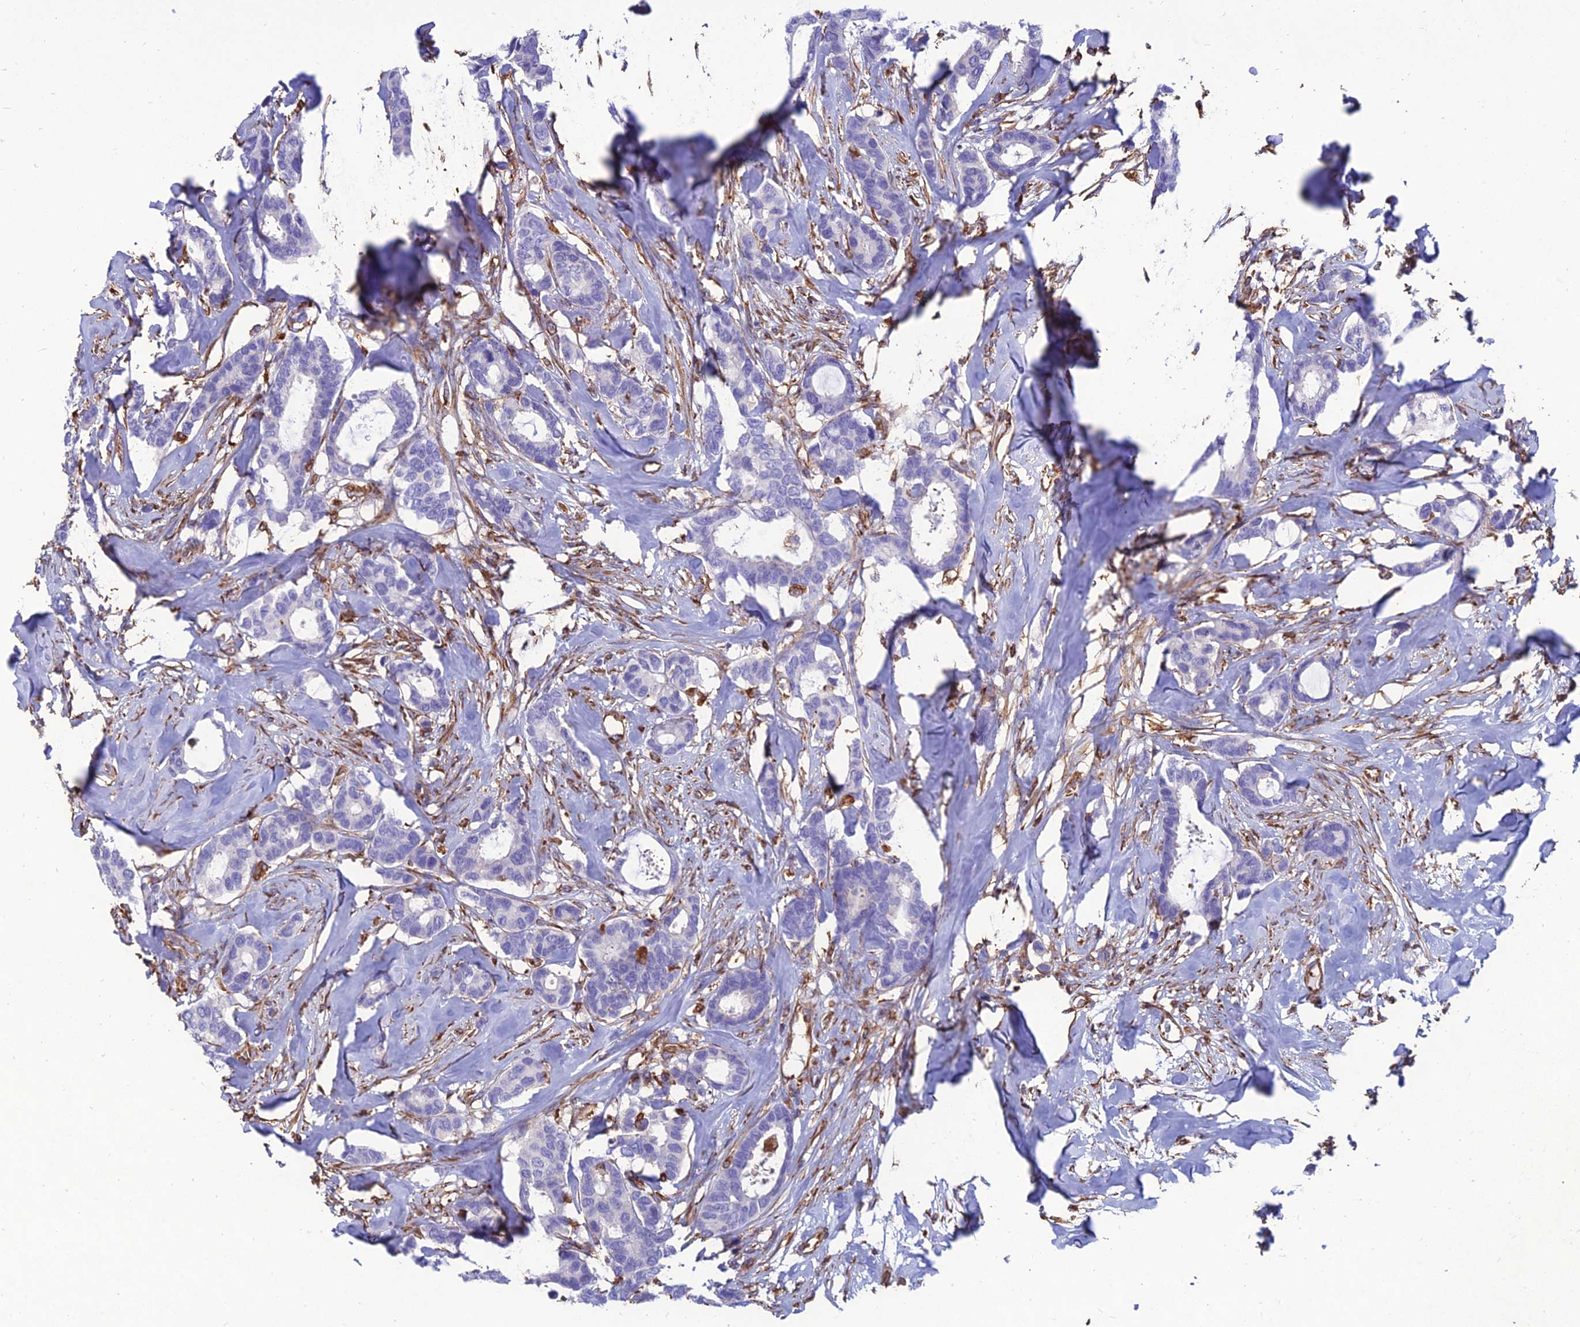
{"staining": {"intensity": "negative", "quantity": "none", "location": "none"}, "tissue": "breast cancer", "cell_type": "Tumor cells", "image_type": "cancer", "snomed": [{"axis": "morphology", "description": "Duct carcinoma"}, {"axis": "topography", "description": "Breast"}], "caption": "High power microscopy histopathology image of an IHC image of breast cancer (infiltrating ductal carcinoma), revealing no significant positivity in tumor cells.", "gene": "PSMD11", "patient": {"sex": "female", "age": 87}}